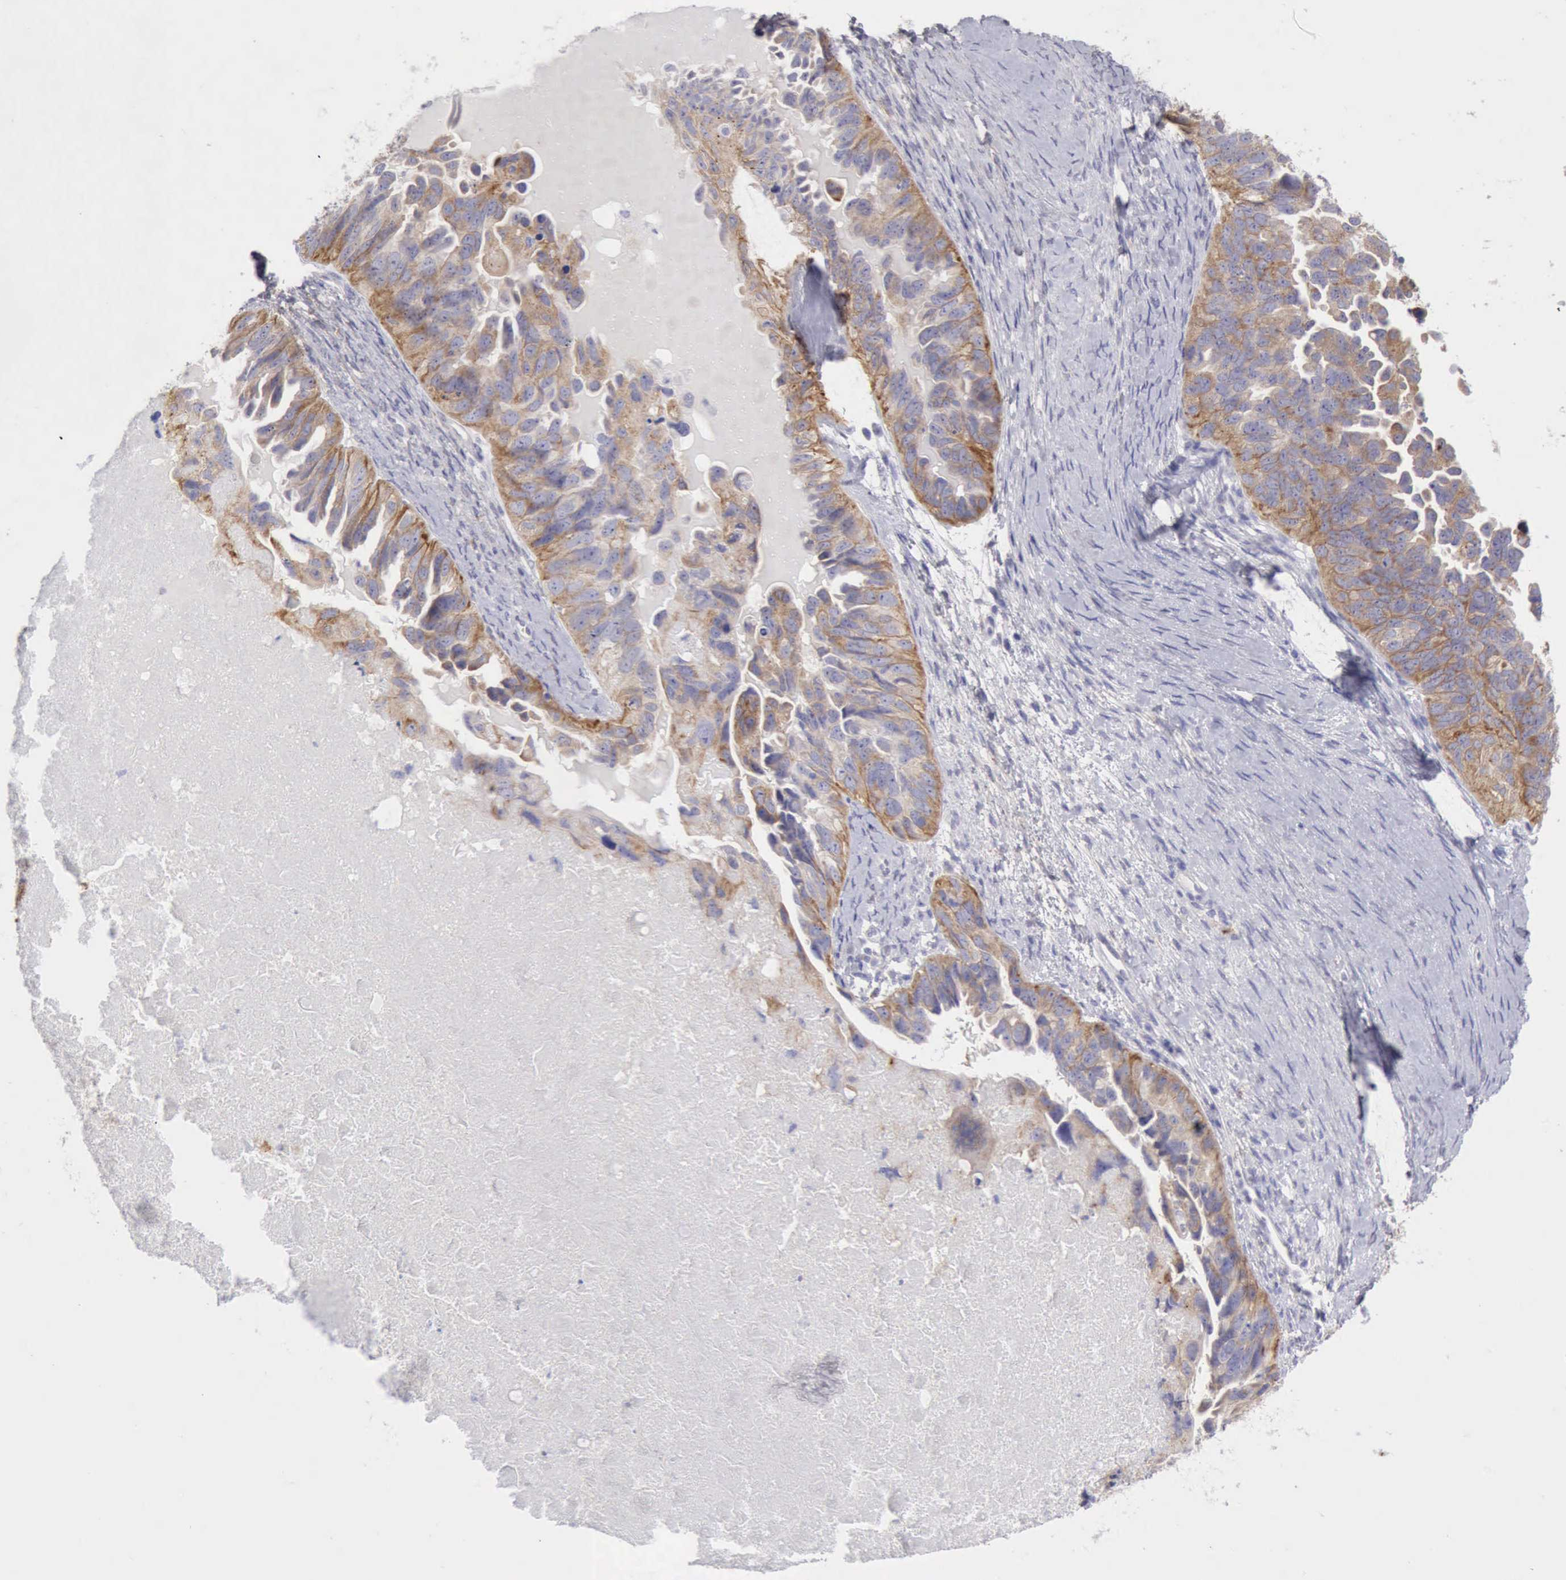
{"staining": {"intensity": "moderate", "quantity": ">75%", "location": "cytoplasmic/membranous"}, "tissue": "ovarian cancer", "cell_type": "Tumor cells", "image_type": "cancer", "snomed": [{"axis": "morphology", "description": "Cystadenocarcinoma, serous, NOS"}, {"axis": "topography", "description": "Ovary"}], "caption": "Tumor cells reveal medium levels of moderate cytoplasmic/membranous positivity in approximately >75% of cells in human ovarian cancer. Immunohistochemistry stains the protein of interest in brown and the nuclei are stained blue.", "gene": "TFRC", "patient": {"sex": "female", "age": 82}}